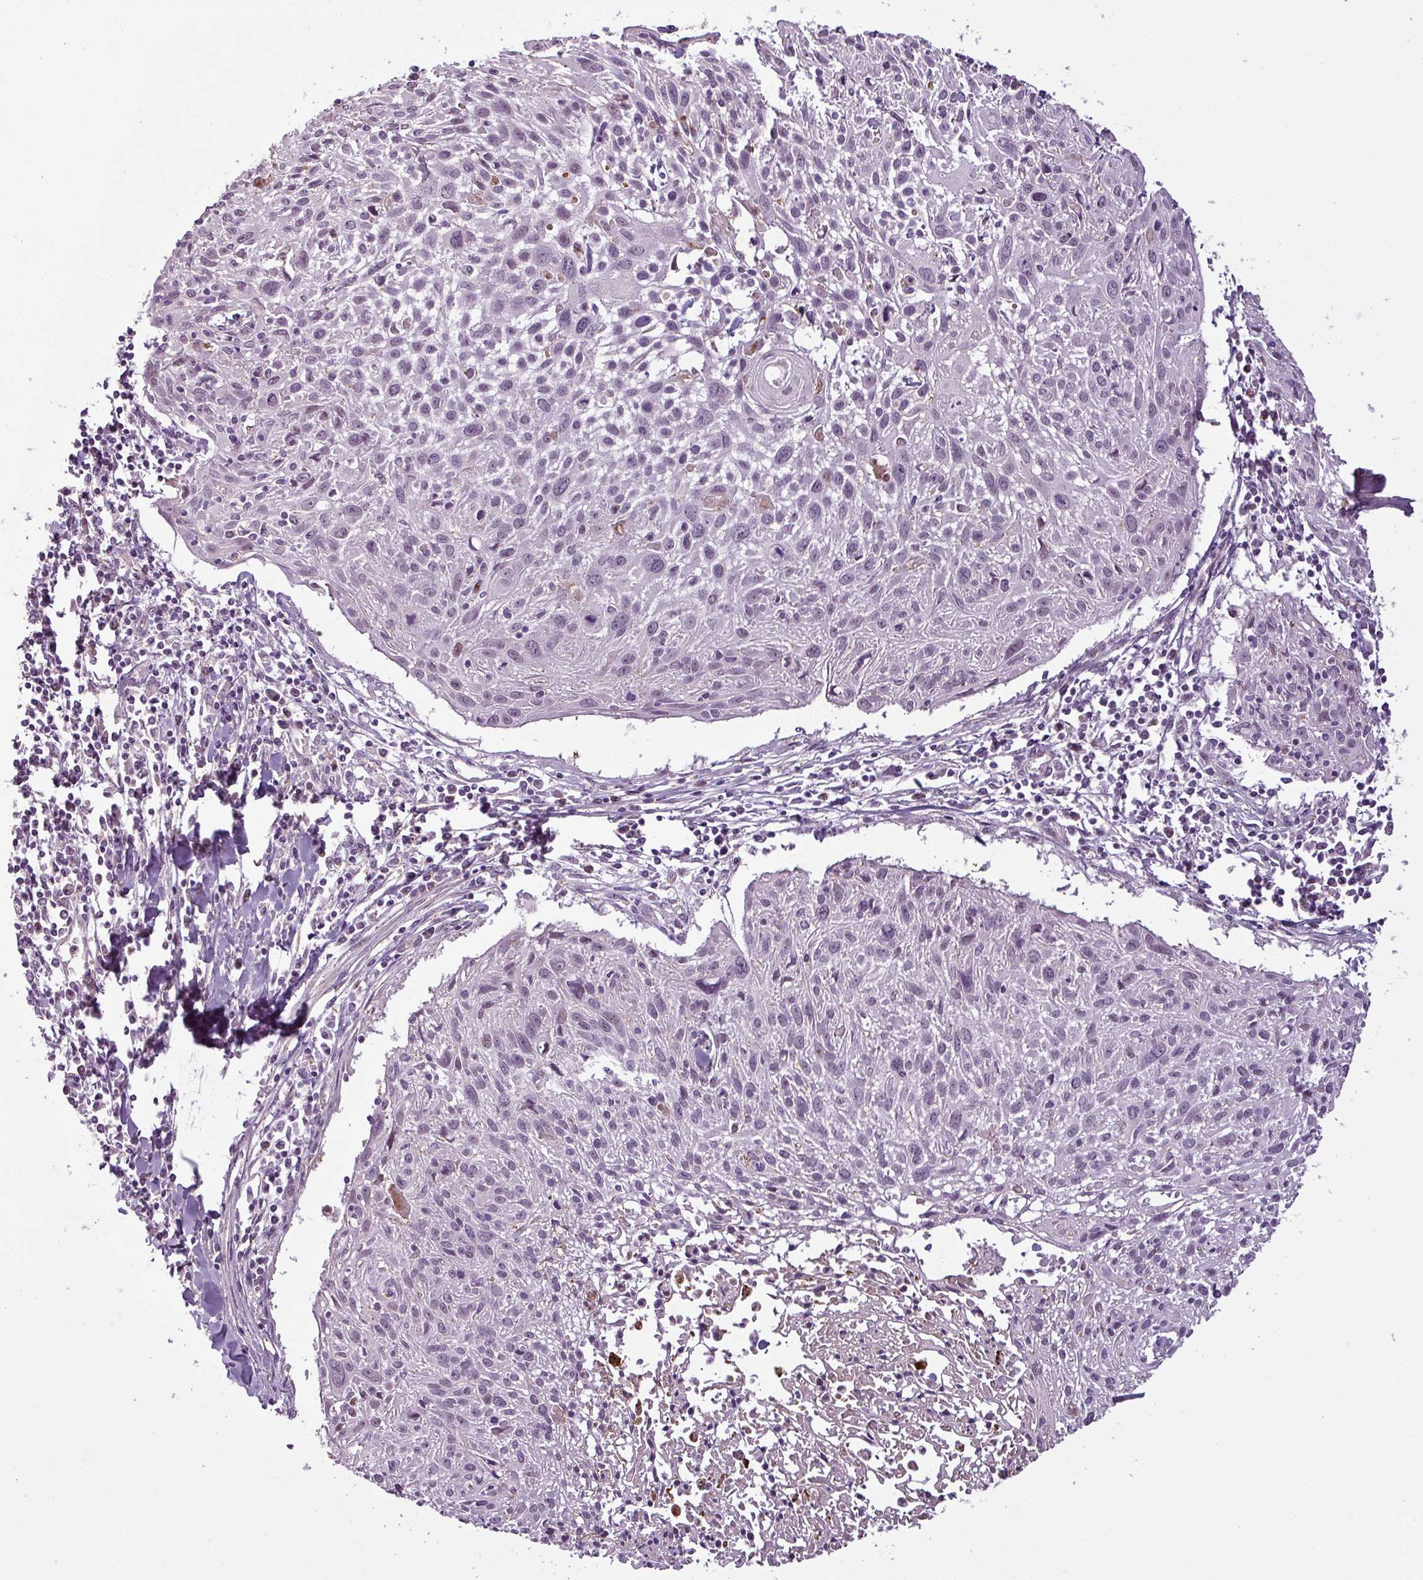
{"staining": {"intensity": "negative", "quantity": "none", "location": "none"}, "tissue": "cervical cancer", "cell_type": "Tumor cells", "image_type": "cancer", "snomed": [{"axis": "morphology", "description": "Squamous cell carcinoma, NOS"}, {"axis": "topography", "description": "Cervix"}], "caption": "Tumor cells are negative for brown protein staining in squamous cell carcinoma (cervical). (DAB (3,3'-diaminobenzidine) immunohistochemistry visualized using brightfield microscopy, high magnification).", "gene": "APOC1", "patient": {"sex": "female", "age": 51}}